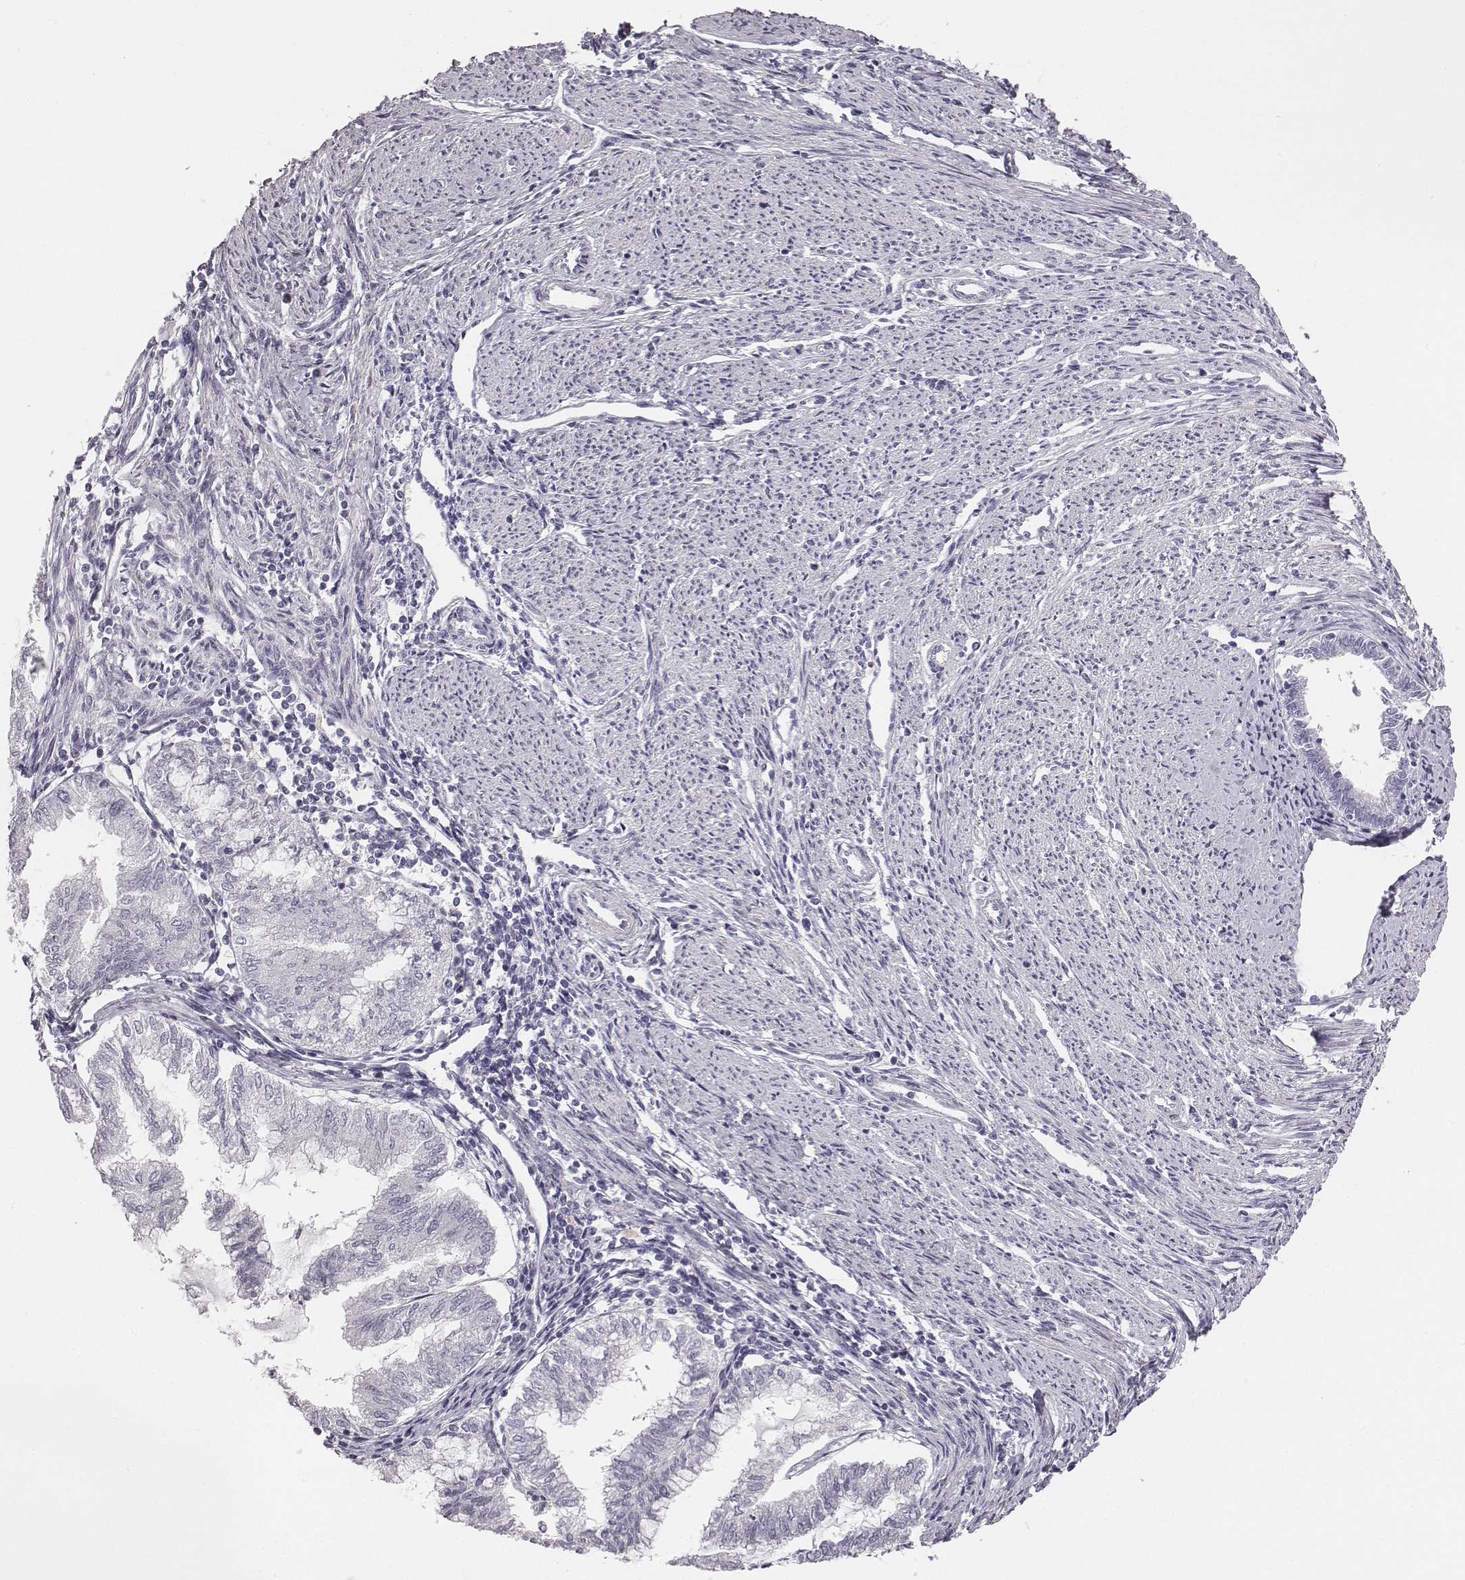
{"staining": {"intensity": "negative", "quantity": "none", "location": "none"}, "tissue": "endometrial cancer", "cell_type": "Tumor cells", "image_type": "cancer", "snomed": [{"axis": "morphology", "description": "Adenocarcinoma, NOS"}, {"axis": "topography", "description": "Endometrium"}], "caption": "This micrograph is of endometrial adenocarcinoma stained with IHC to label a protein in brown with the nuclei are counter-stained blue. There is no staining in tumor cells.", "gene": "ADAM7", "patient": {"sex": "female", "age": 79}}